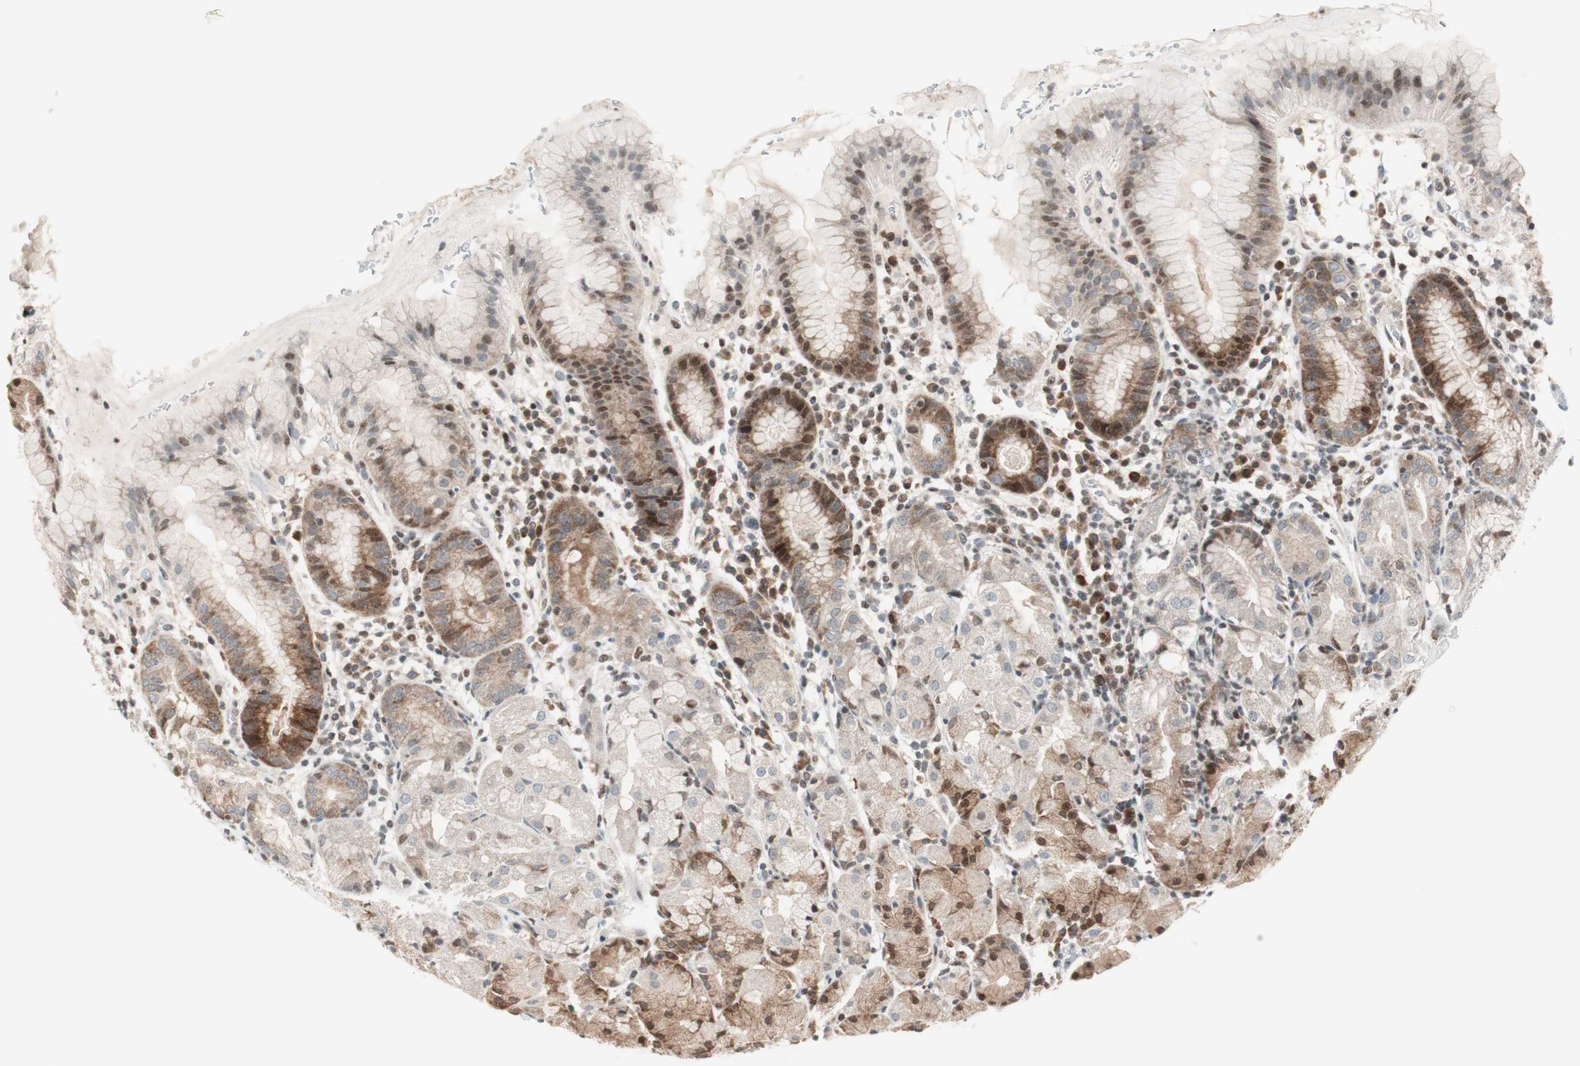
{"staining": {"intensity": "moderate", "quantity": "25%-75%", "location": "cytoplasmic/membranous,nuclear"}, "tissue": "stomach", "cell_type": "Glandular cells", "image_type": "normal", "snomed": [{"axis": "morphology", "description": "Normal tissue, NOS"}, {"axis": "topography", "description": "Stomach"}, {"axis": "topography", "description": "Stomach, lower"}], "caption": "High-magnification brightfield microscopy of normal stomach stained with DAB (brown) and counterstained with hematoxylin (blue). glandular cells exhibit moderate cytoplasmic/membranous,nuclear staining is identified in about25%-75% of cells.", "gene": "TPT1", "patient": {"sex": "female", "age": 75}}